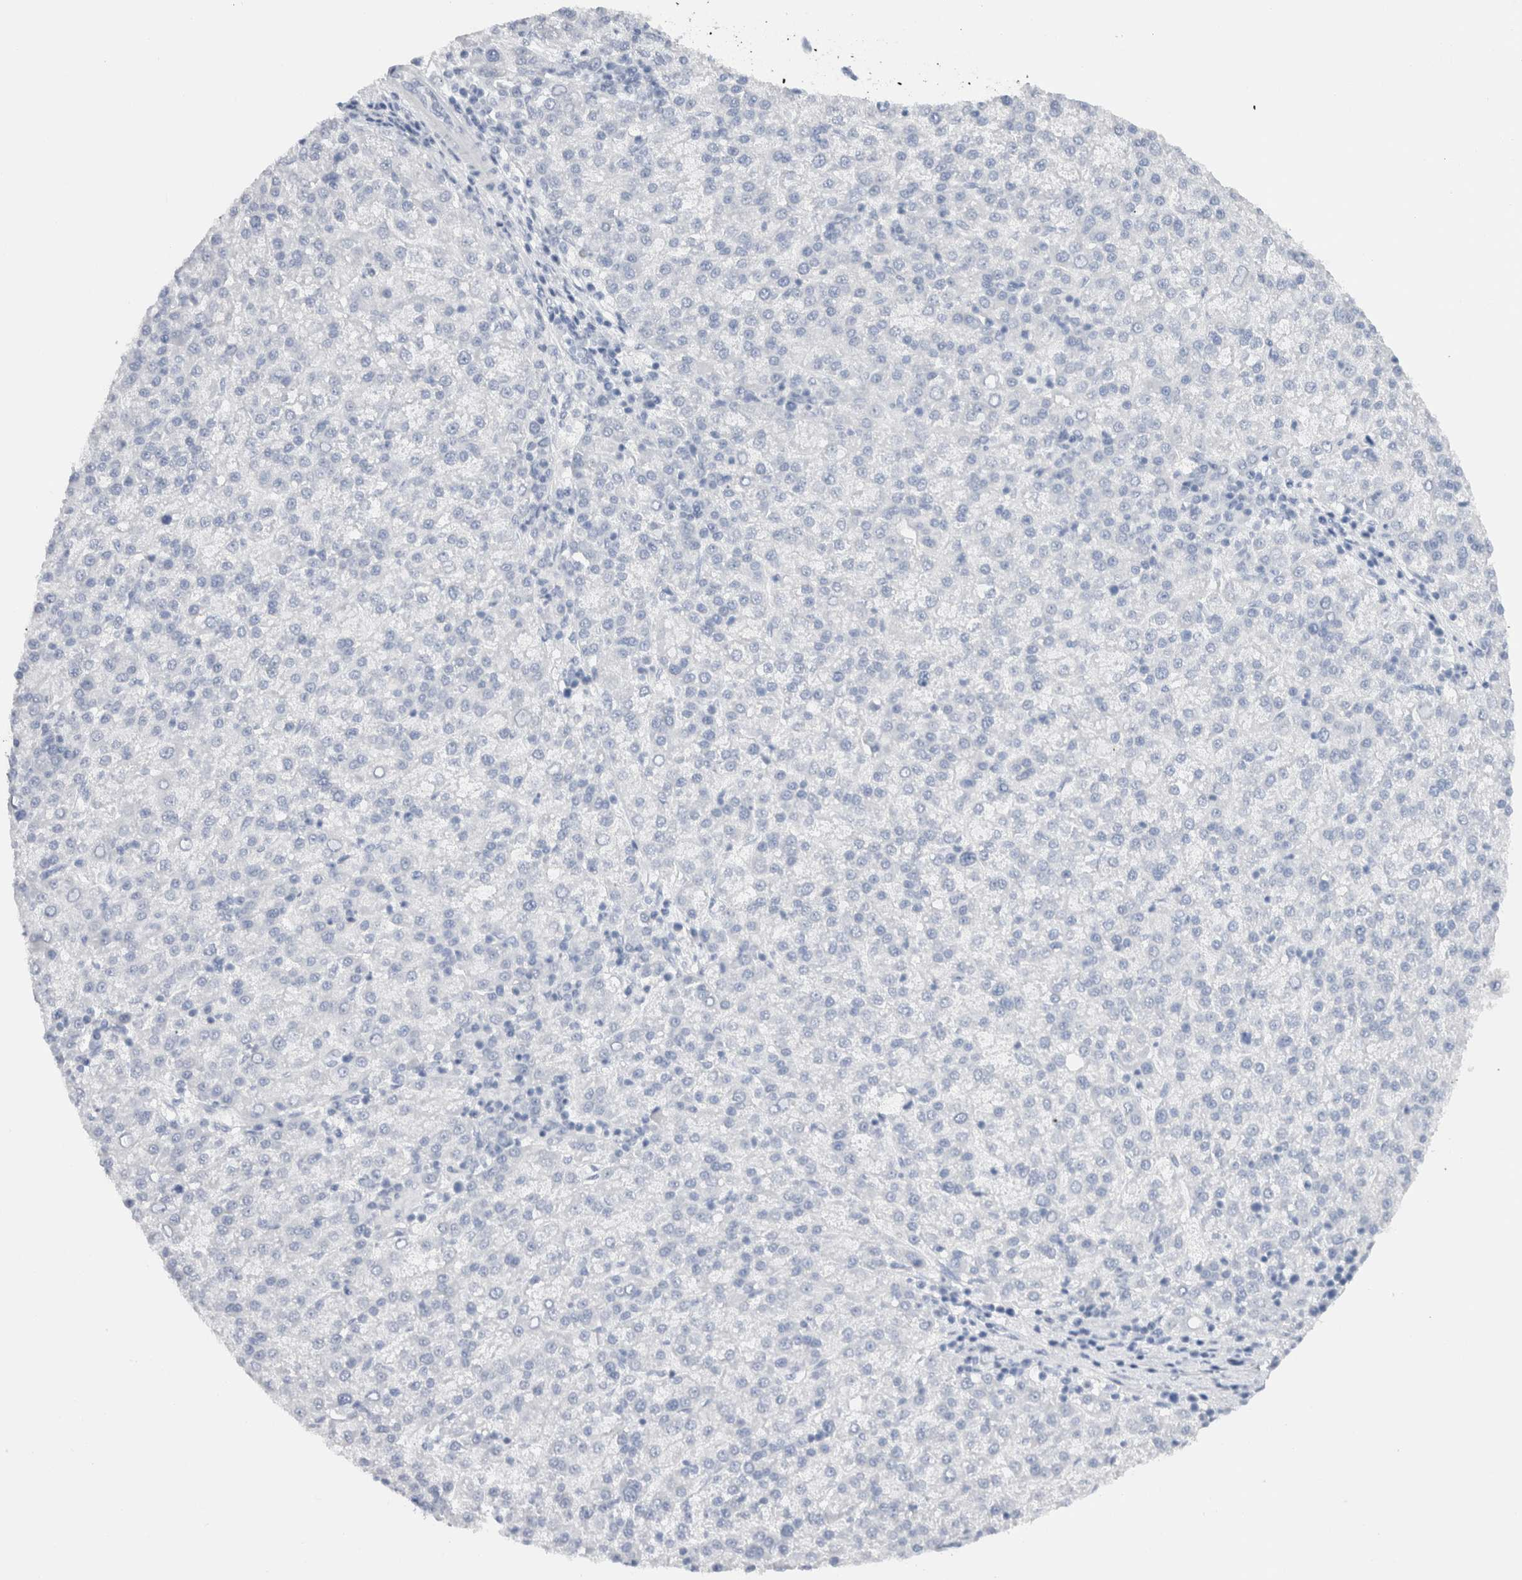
{"staining": {"intensity": "negative", "quantity": "none", "location": "none"}, "tissue": "liver cancer", "cell_type": "Tumor cells", "image_type": "cancer", "snomed": [{"axis": "morphology", "description": "Carcinoma, Hepatocellular, NOS"}, {"axis": "topography", "description": "Liver"}], "caption": "This is an immunohistochemistry histopathology image of human hepatocellular carcinoma (liver). There is no expression in tumor cells.", "gene": "C9orf50", "patient": {"sex": "female", "age": 58}}